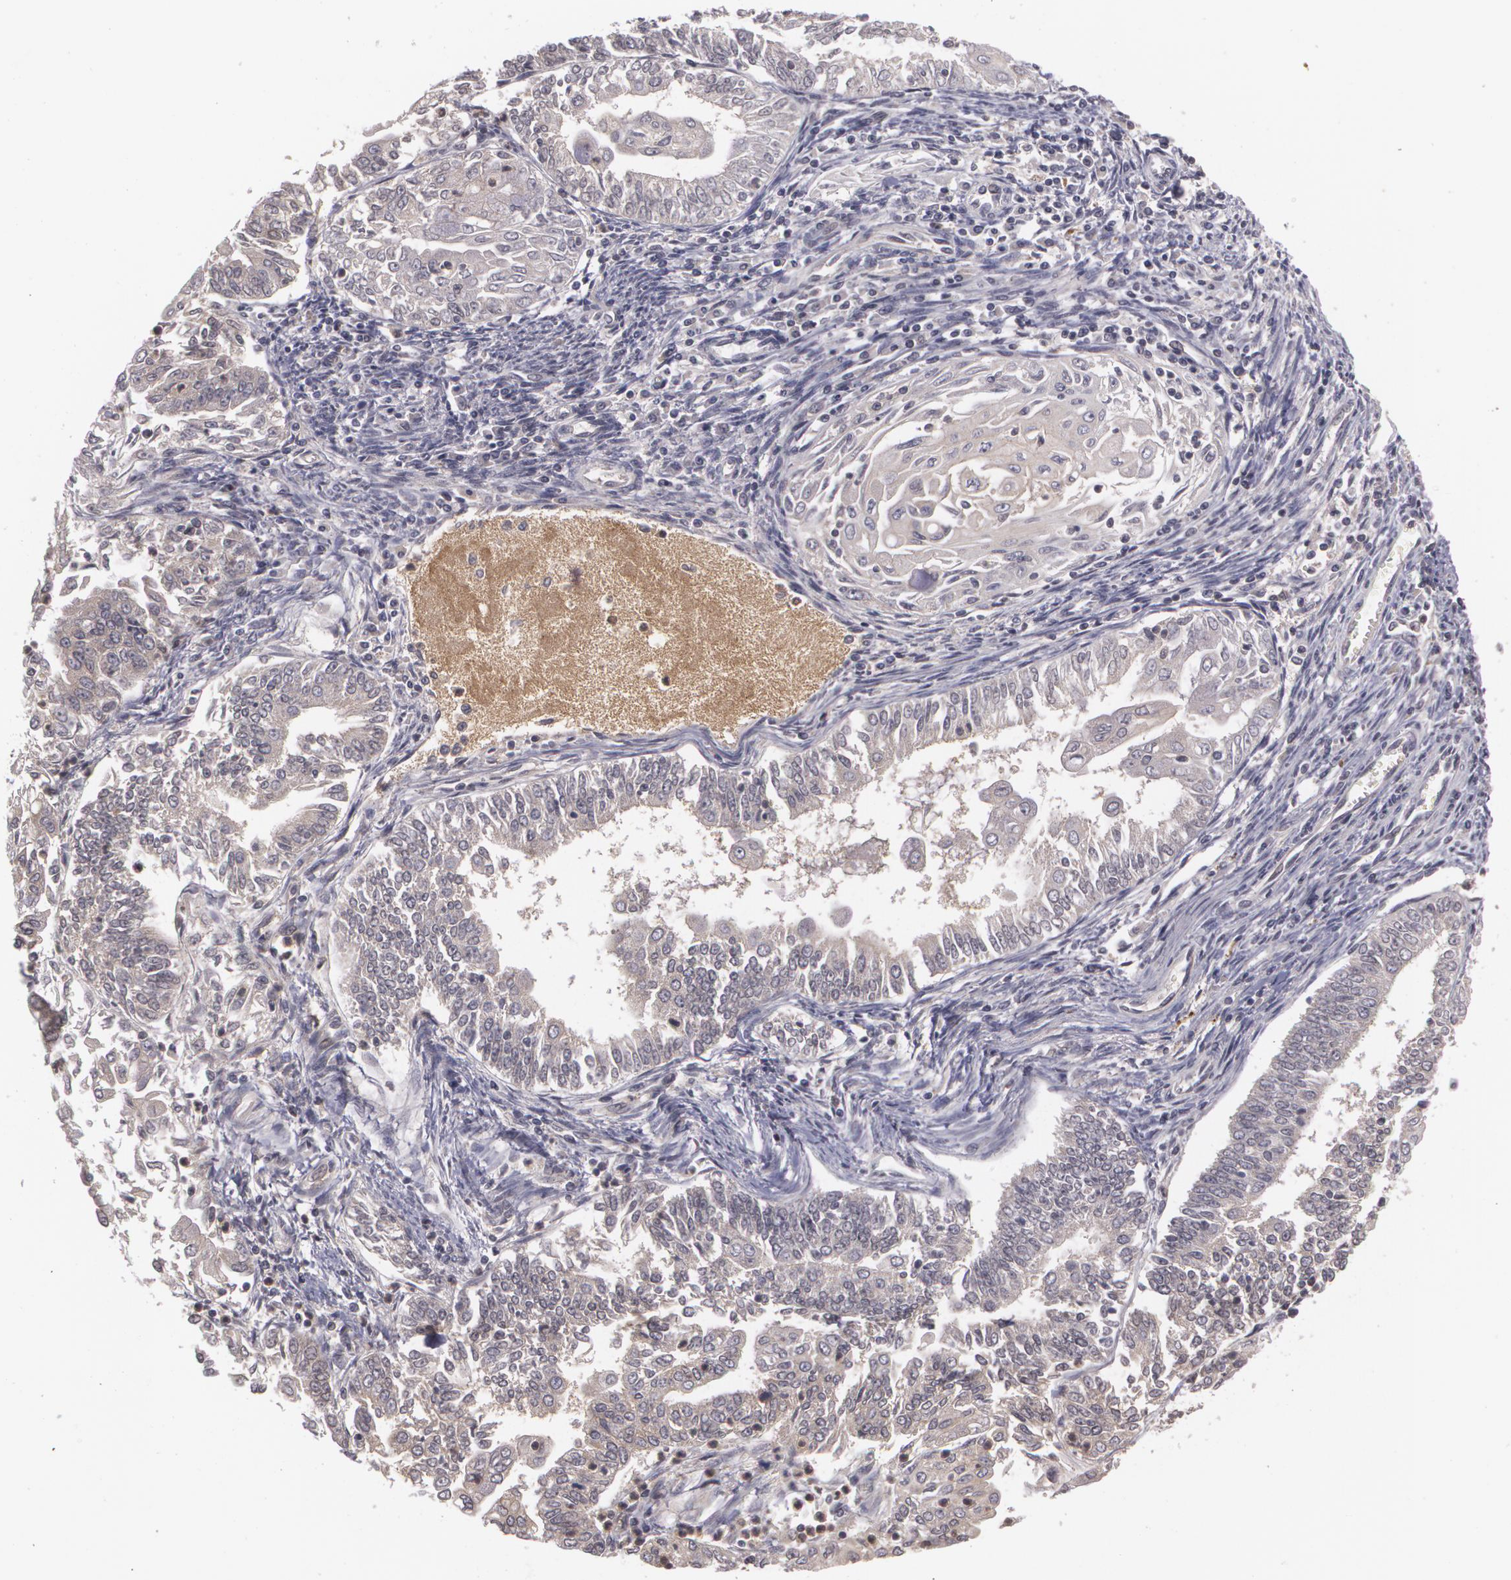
{"staining": {"intensity": "weak", "quantity": ">75%", "location": "cytoplasmic/membranous"}, "tissue": "endometrial cancer", "cell_type": "Tumor cells", "image_type": "cancer", "snomed": [{"axis": "morphology", "description": "Adenocarcinoma, NOS"}, {"axis": "topography", "description": "Endometrium"}], "caption": "Immunohistochemistry of adenocarcinoma (endometrial) demonstrates low levels of weak cytoplasmic/membranous expression in approximately >75% of tumor cells.", "gene": "HRAS", "patient": {"sex": "female", "age": 75}}